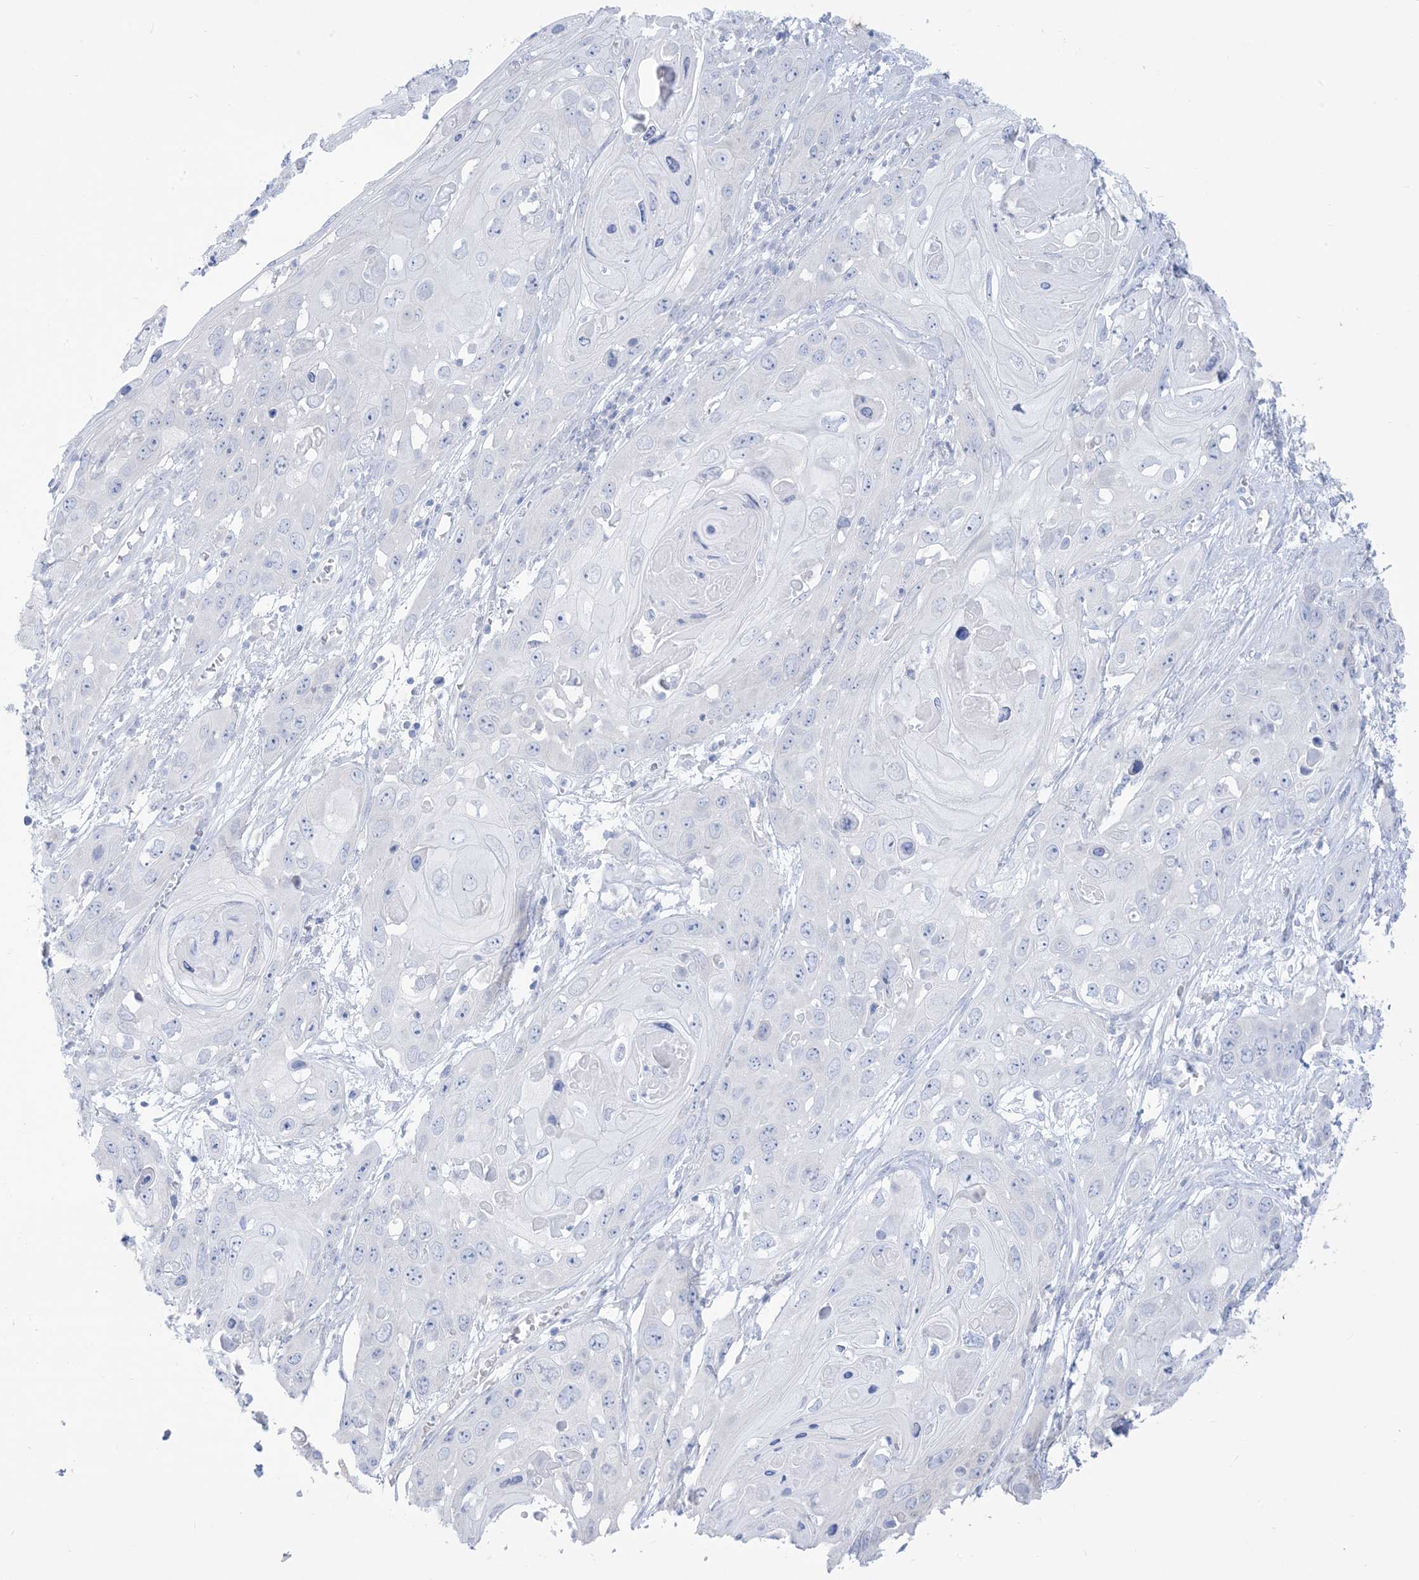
{"staining": {"intensity": "negative", "quantity": "none", "location": "none"}, "tissue": "skin cancer", "cell_type": "Tumor cells", "image_type": "cancer", "snomed": [{"axis": "morphology", "description": "Squamous cell carcinoma, NOS"}, {"axis": "topography", "description": "Skin"}], "caption": "Immunohistochemistry of human skin cancer (squamous cell carcinoma) exhibits no positivity in tumor cells. The staining is performed using DAB brown chromogen with nuclei counter-stained in using hematoxylin.", "gene": "MARS2", "patient": {"sex": "male", "age": 55}}